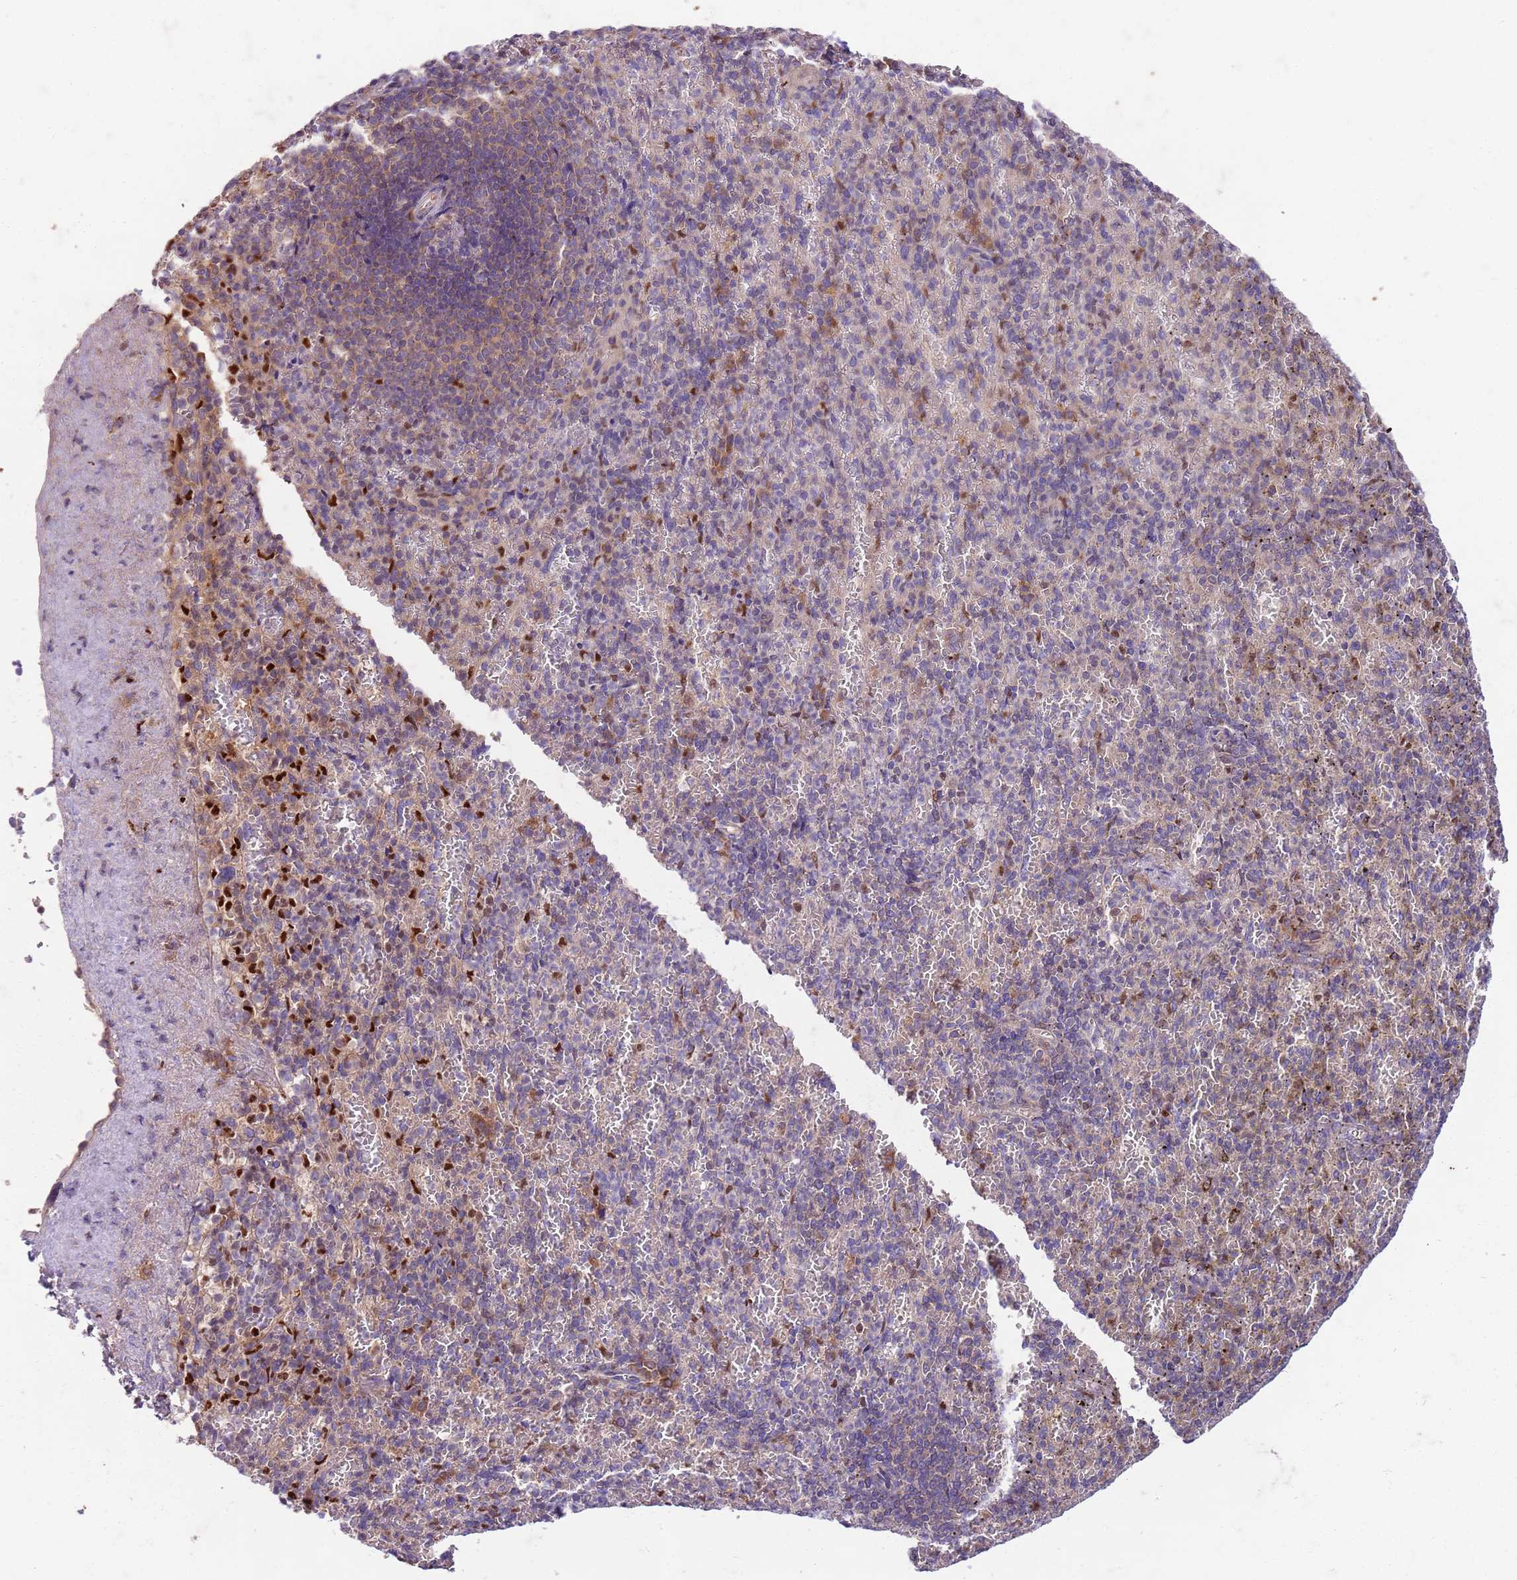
{"staining": {"intensity": "negative", "quantity": "none", "location": "none"}, "tissue": "spleen", "cell_type": "Cells in red pulp", "image_type": "normal", "snomed": [{"axis": "morphology", "description": "Normal tissue, NOS"}, {"axis": "topography", "description": "Spleen"}], "caption": "Spleen was stained to show a protein in brown. There is no significant positivity in cells in red pulp. (Brightfield microscopy of DAB IHC at high magnification).", "gene": "OSBP", "patient": {"sex": "female", "age": 74}}